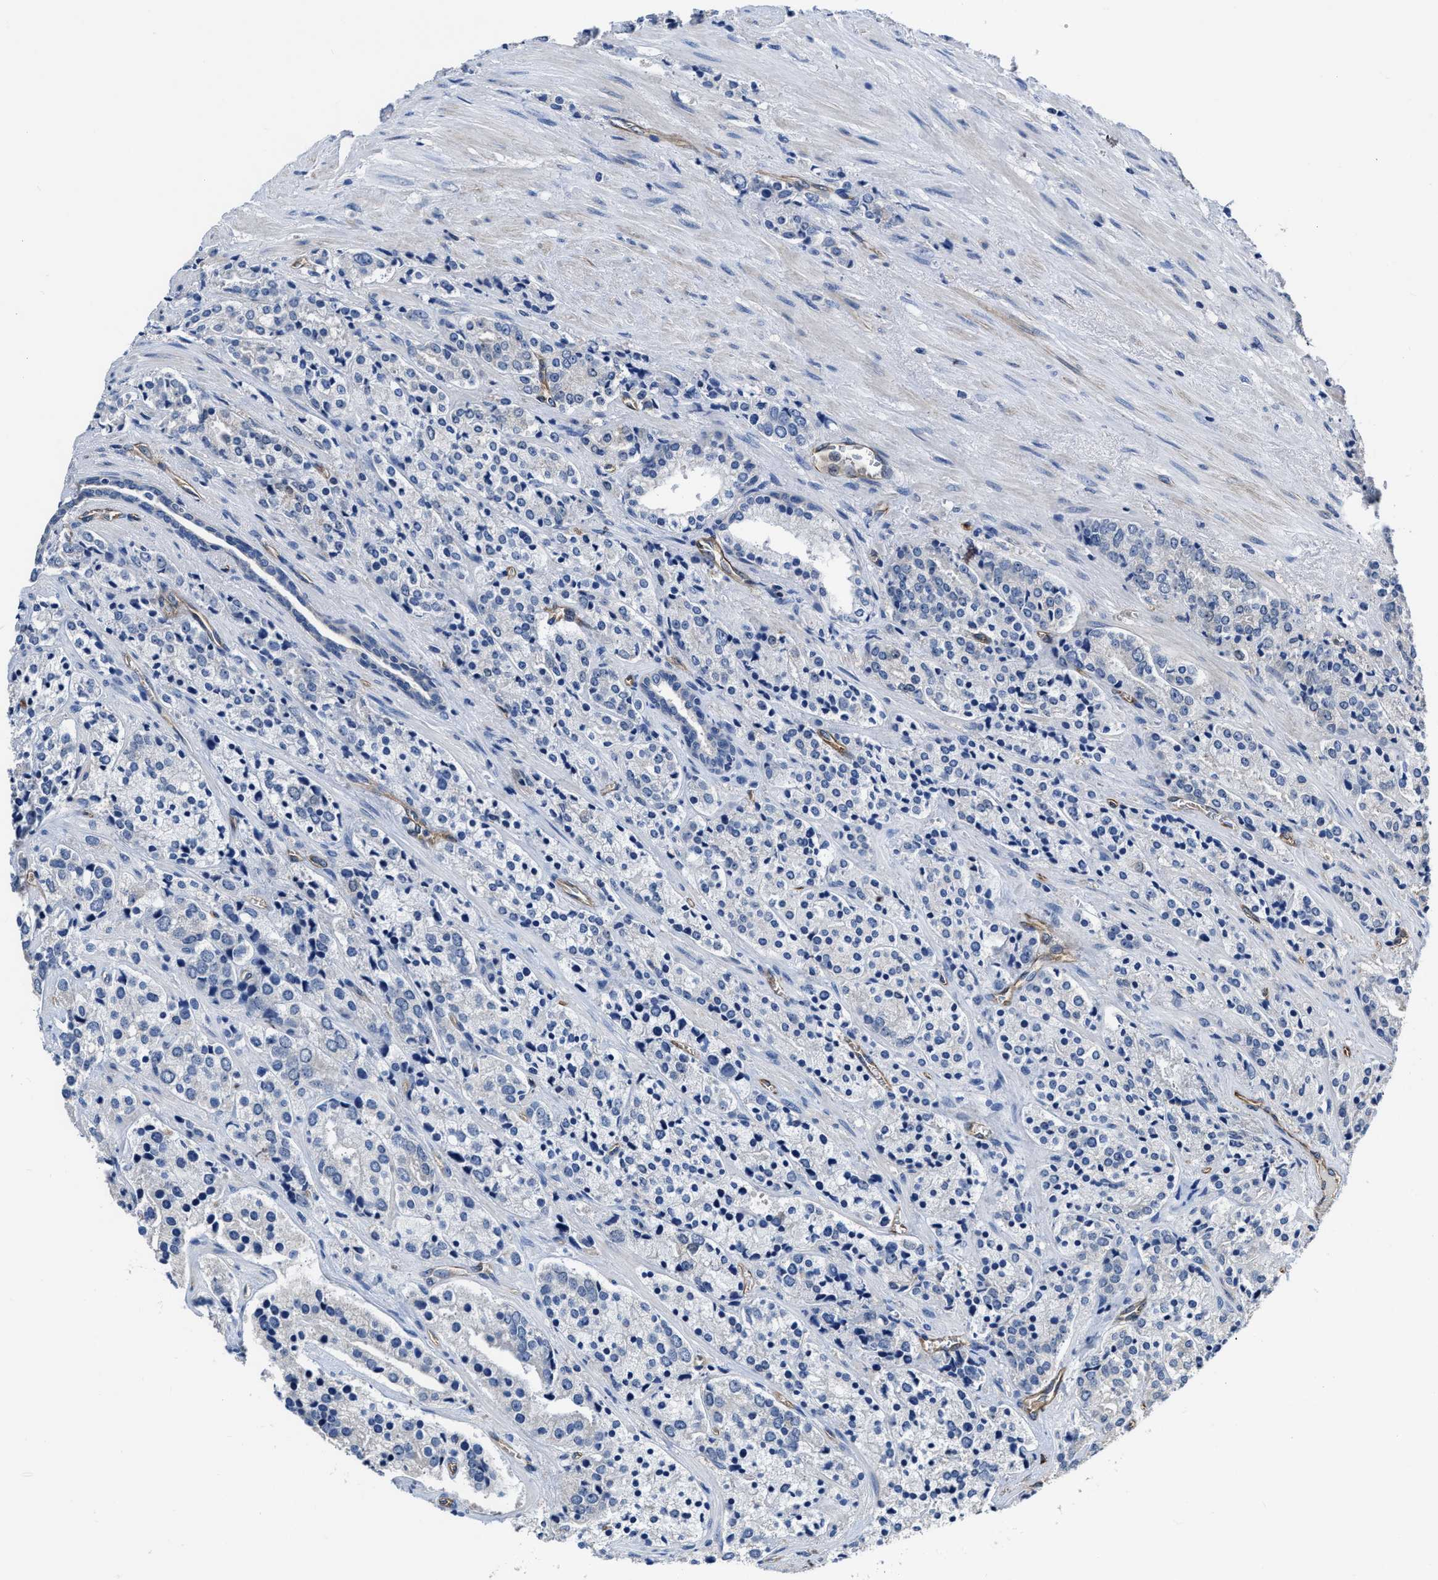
{"staining": {"intensity": "negative", "quantity": "none", "location": "none"}, "tissue": "prostate cancer", "cell_type": "Tumor cells", "image_type": "cancer", "snomed": [{"axis": "morphology", "description": "Adenocarcinoma, High grade"}, {"axis": "topography", "description": "Prostate"}], "caption": "Prostate cancer (high-grade adenocarcinoma) stained for a protein using immunohistochemistry displays no expression tumor cells.", "gene": "C22orf42", "patient": {"sex": "male", "age": 71}}